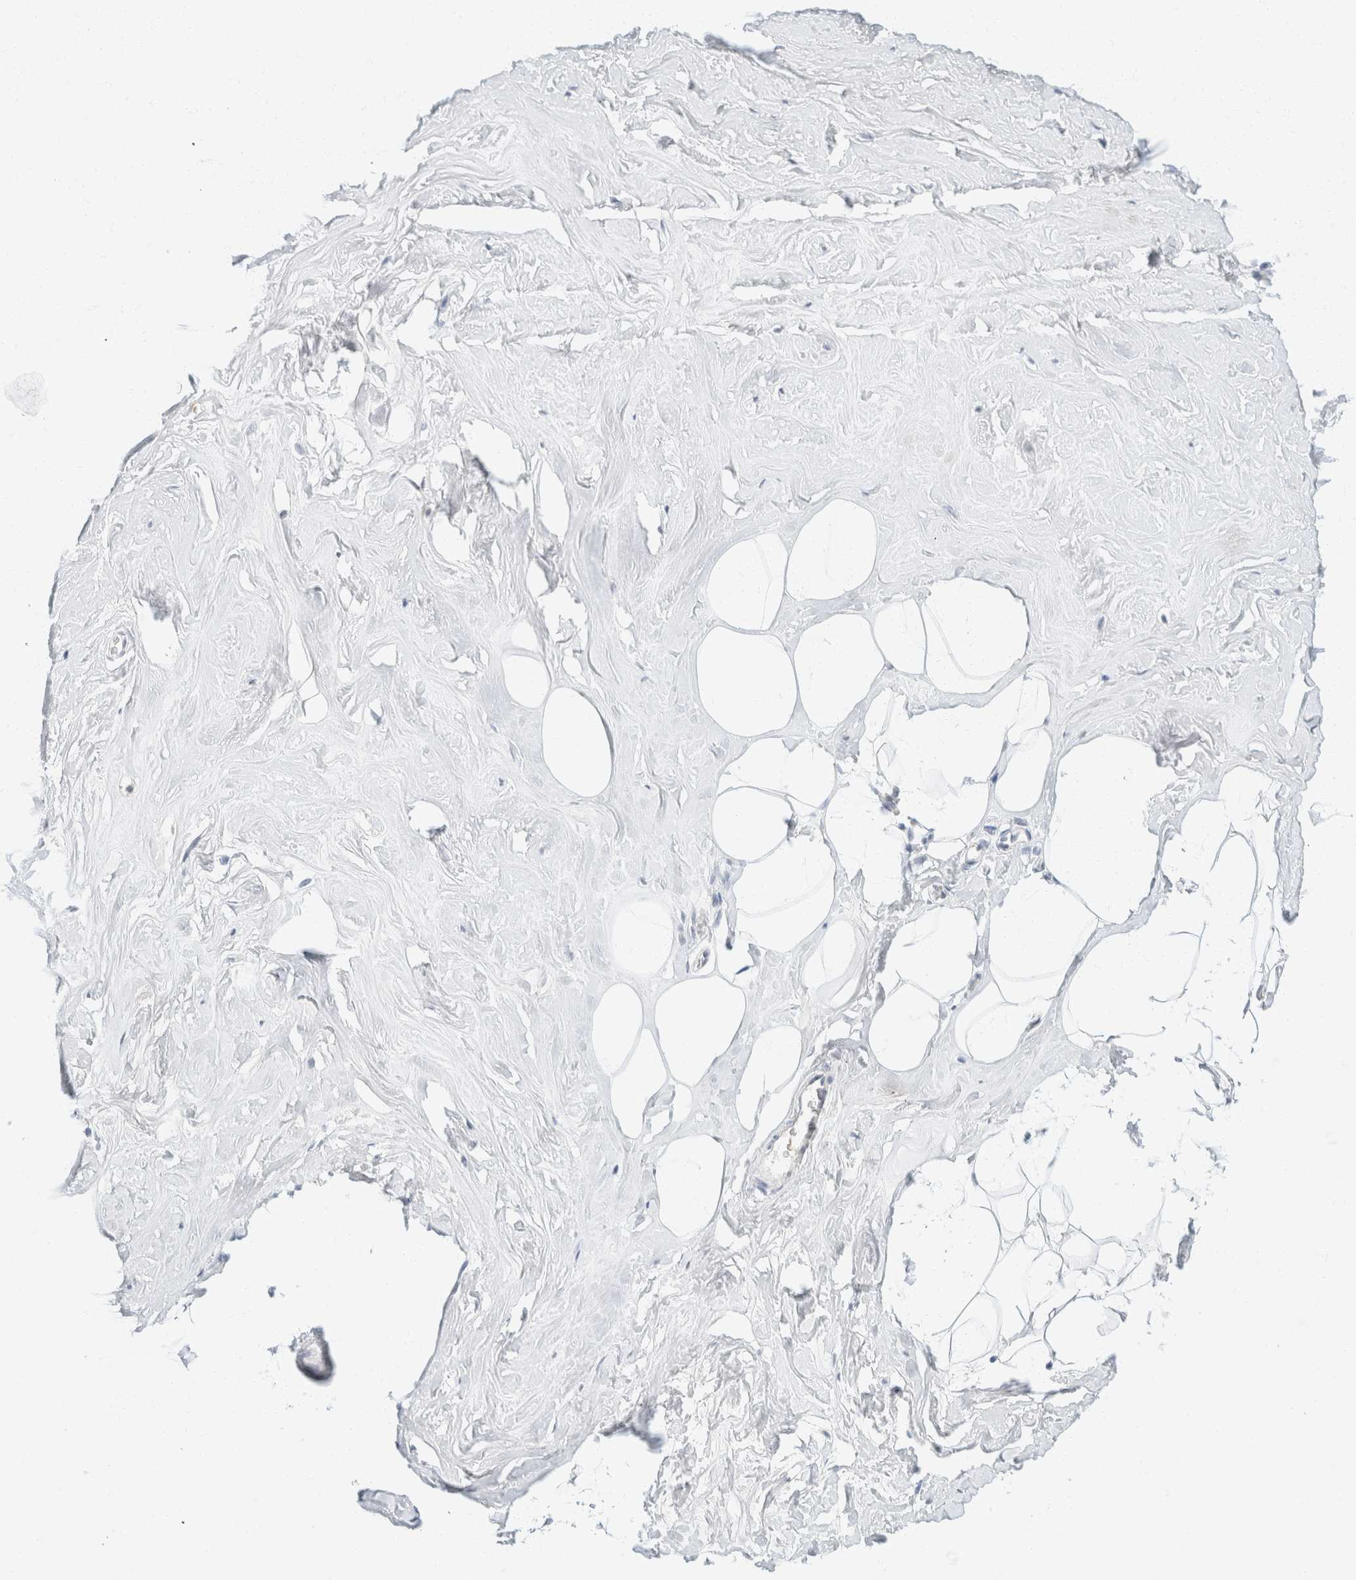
{"staining": {"intensity": "negative", "quantity": "none", "location": "none"}, "tissue": "adipose tissue", "cell_type": "Adipocytes", "image_type": "normal", "snomed": [{"axis": "morphology", "description": "Normal tissue, NOS"}, {"axis": "morphology", "description": "Fibrosis, NOS"}, {"axis": "topography", "description": "Breast"}, {"axis": "topography", "description": "Adipose tissue"}], "caption": "Immunohistochemical staining of benign human adipose tissue displays no significant positivity in adipocytes. (DAB IHC with hematoxylin counter stain).", "gene": "KRT20", "patient": {"sex": "female", "age": 39}}